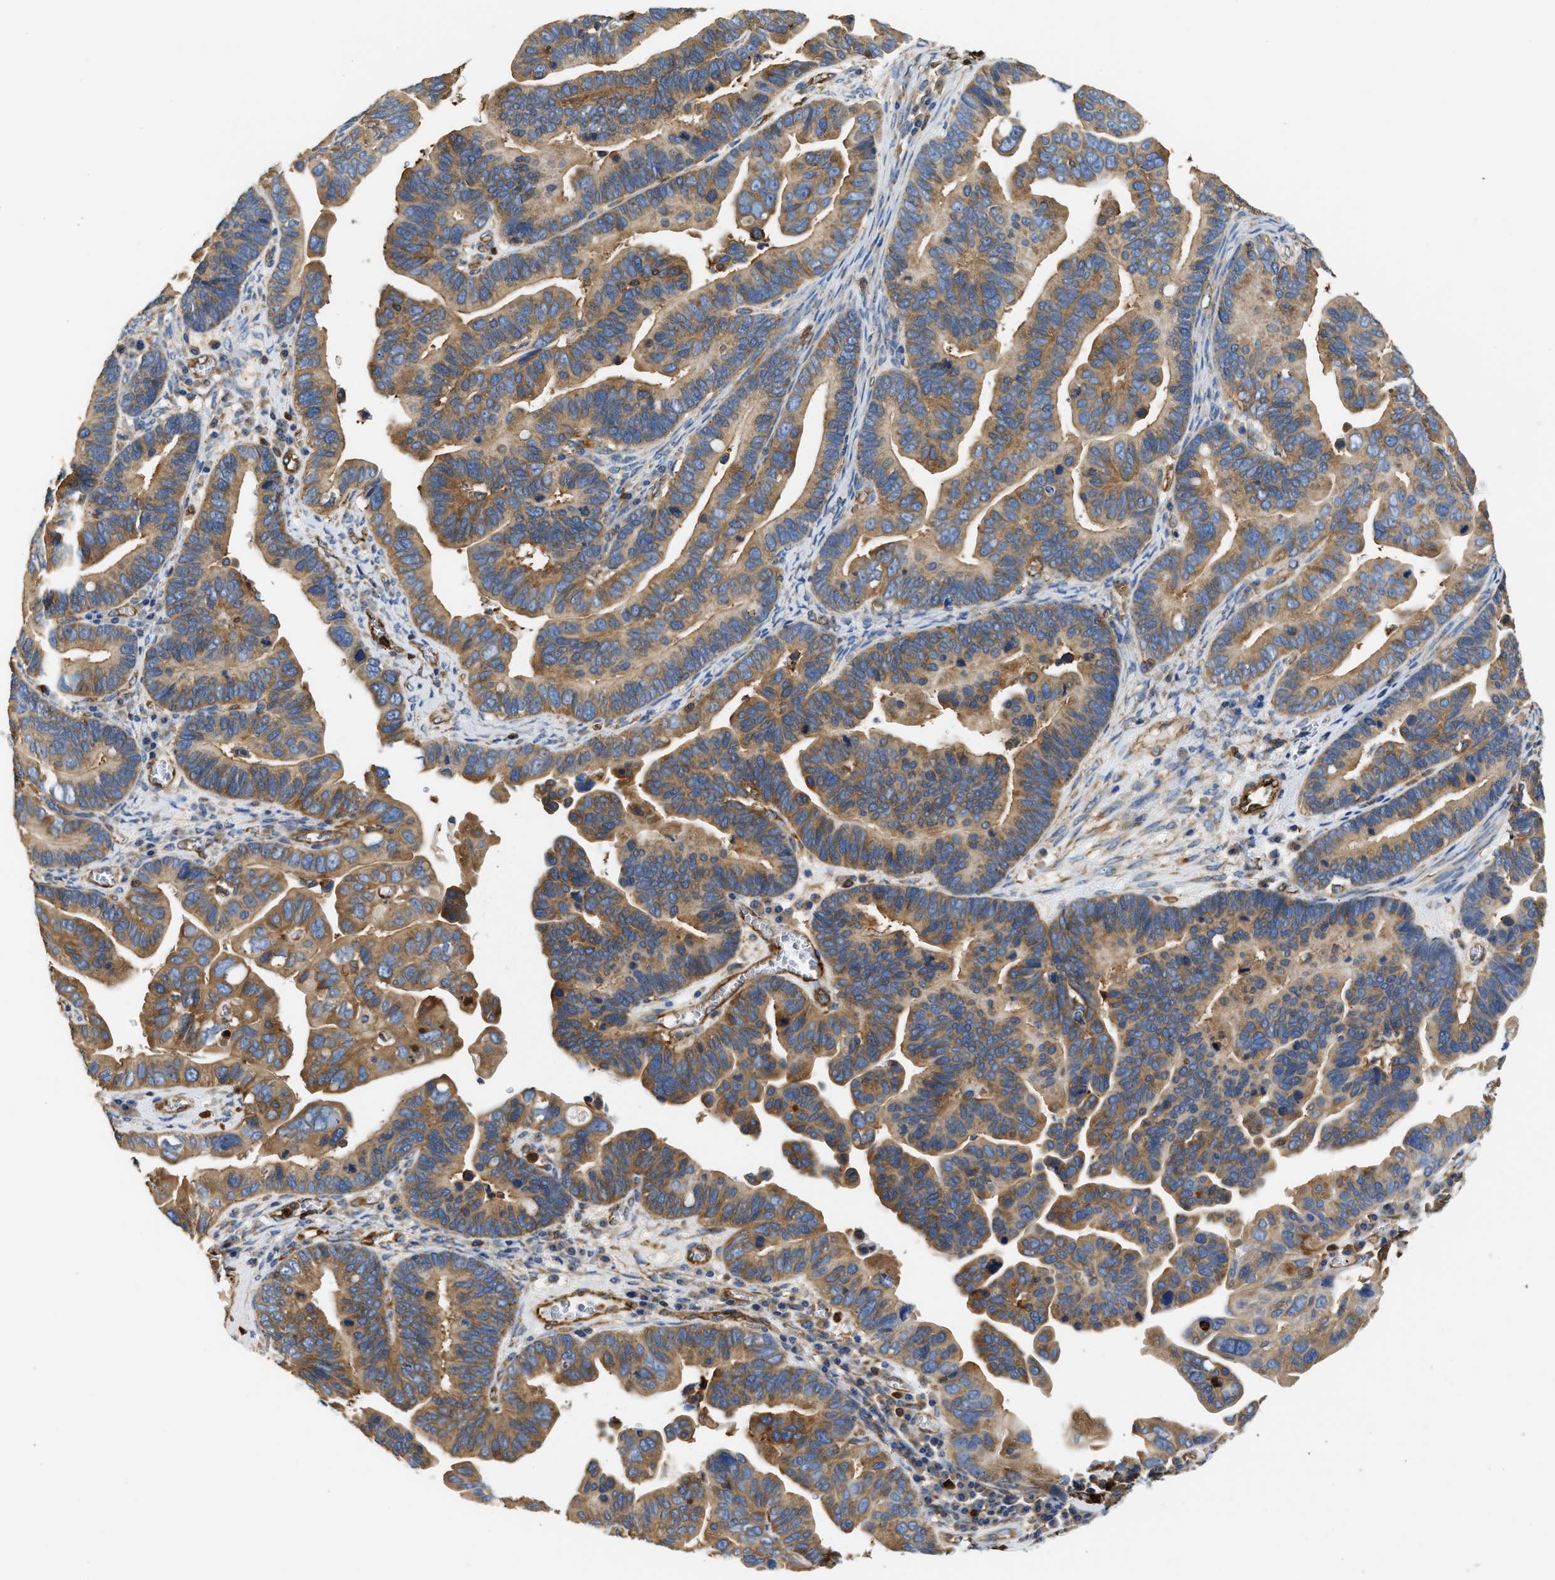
{"staining": {"intensity": "moderate", "quantity": ">75%", "location": "cytoplasmic/membranous"}, "tissue": "ovarian cancer", "cell_type": "Tumor cells", "image_type": "cancer", "snomed": [{"axis": "morphology", "description": "Cystadenocarcinoma, serous, NOS"}, {"axis": "topography", "description": "Ovary"}], "caption": "DAB (3,3'-diaminobenzidine) immunohistochemical staining of human ovarian serous cystadenocarcinoma displays moderate cytoplasmic/membranous protein positivity in approximately >75% of tumor cells.", "gene": "SAMD9L", "patient": {"sex": "female", "age": 56}}